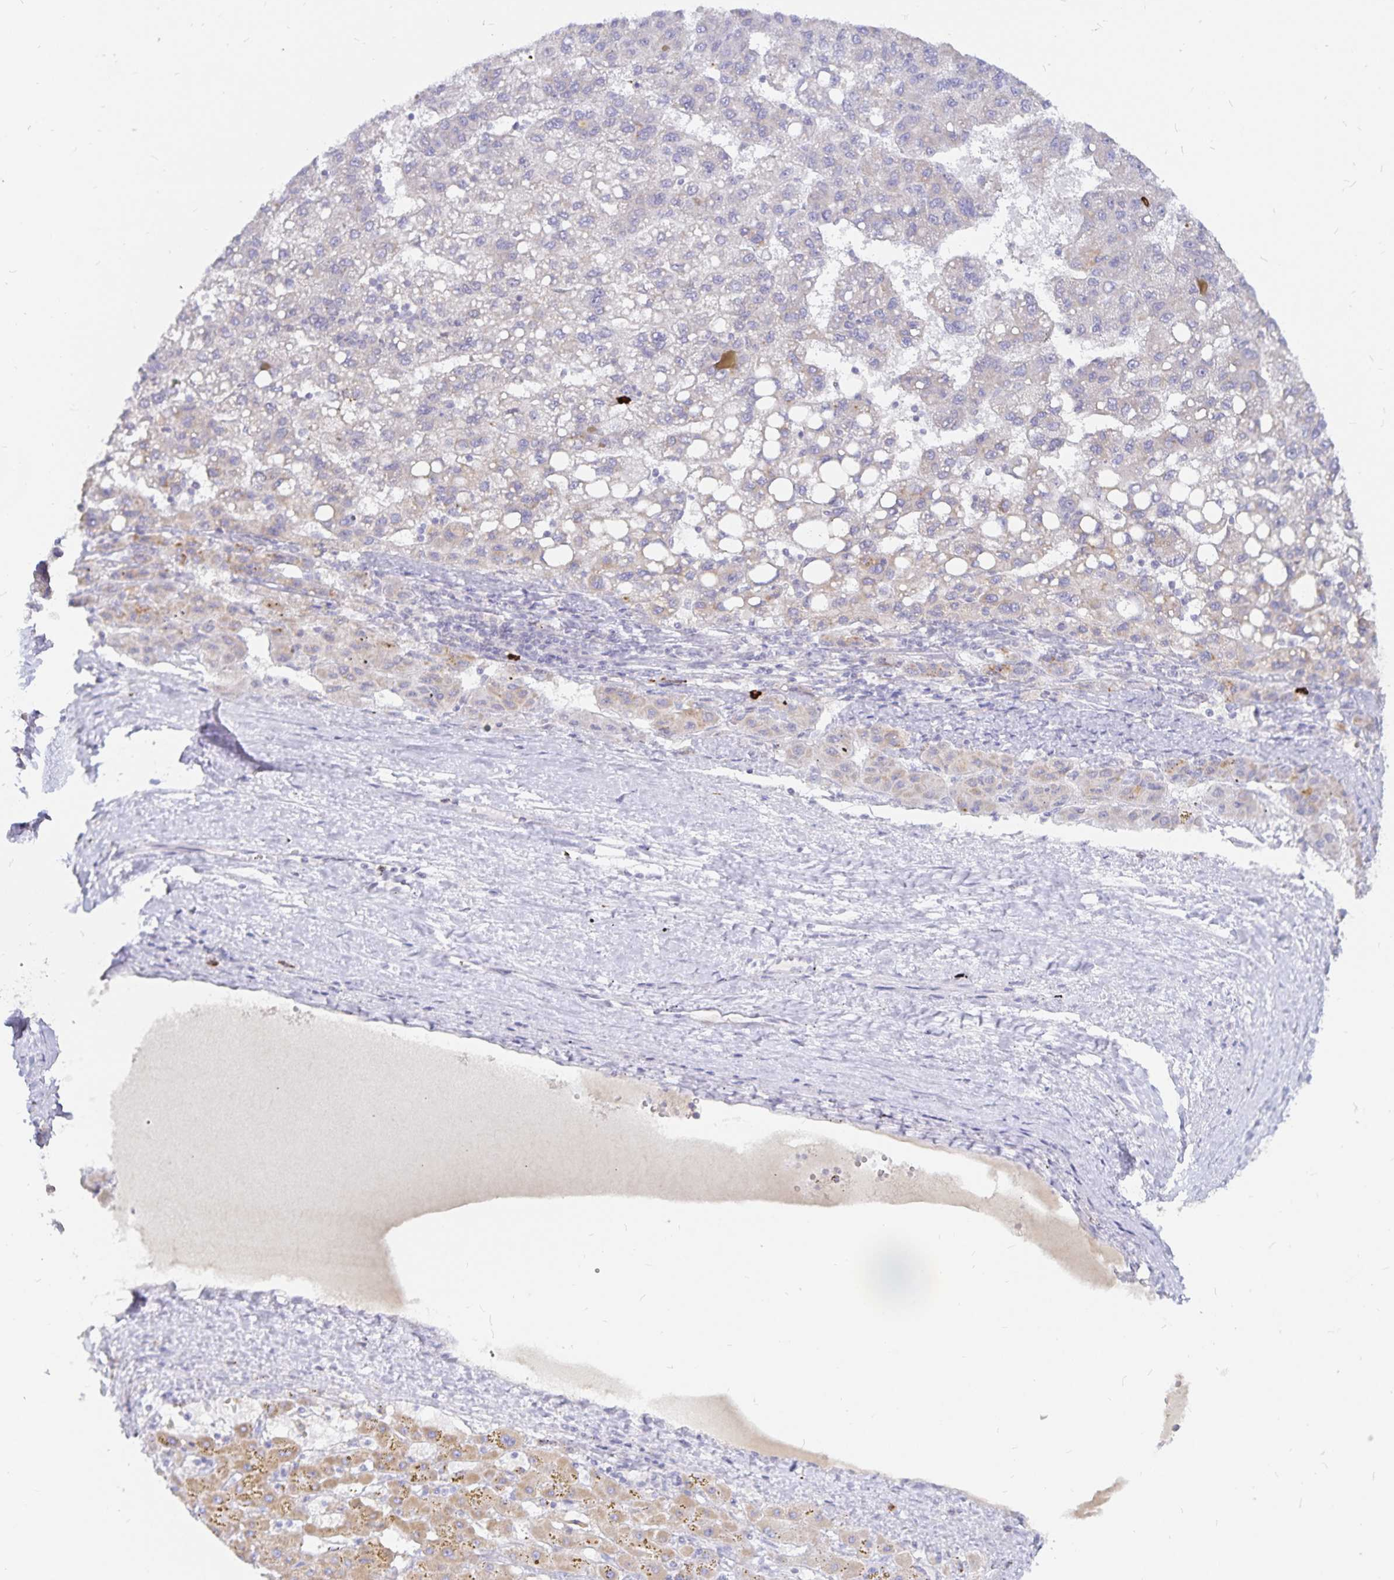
{"staining": {"intensity": "negative", "quantity": "none", "location": "none"}, "tissue": "liver cancer", "cell_type": "Tumor cells", "image_type": "cancer", "snomed": [{"axis": "morphology", "description": "Carcinoma, Hepatocellular, NOS"}, {"axis": "topography", "description": "Liver"}], "caption": "Immunohistochemistry image of neoplastic tissue: human liver cancer (hepatocellular carcinoma) stained with DAB (3,3'-diaminobenzidine) exhibits no significant protein positivity in tumor cells.", "gene": "PKHD1", "patient": {"sex": "female", "age": 82}}